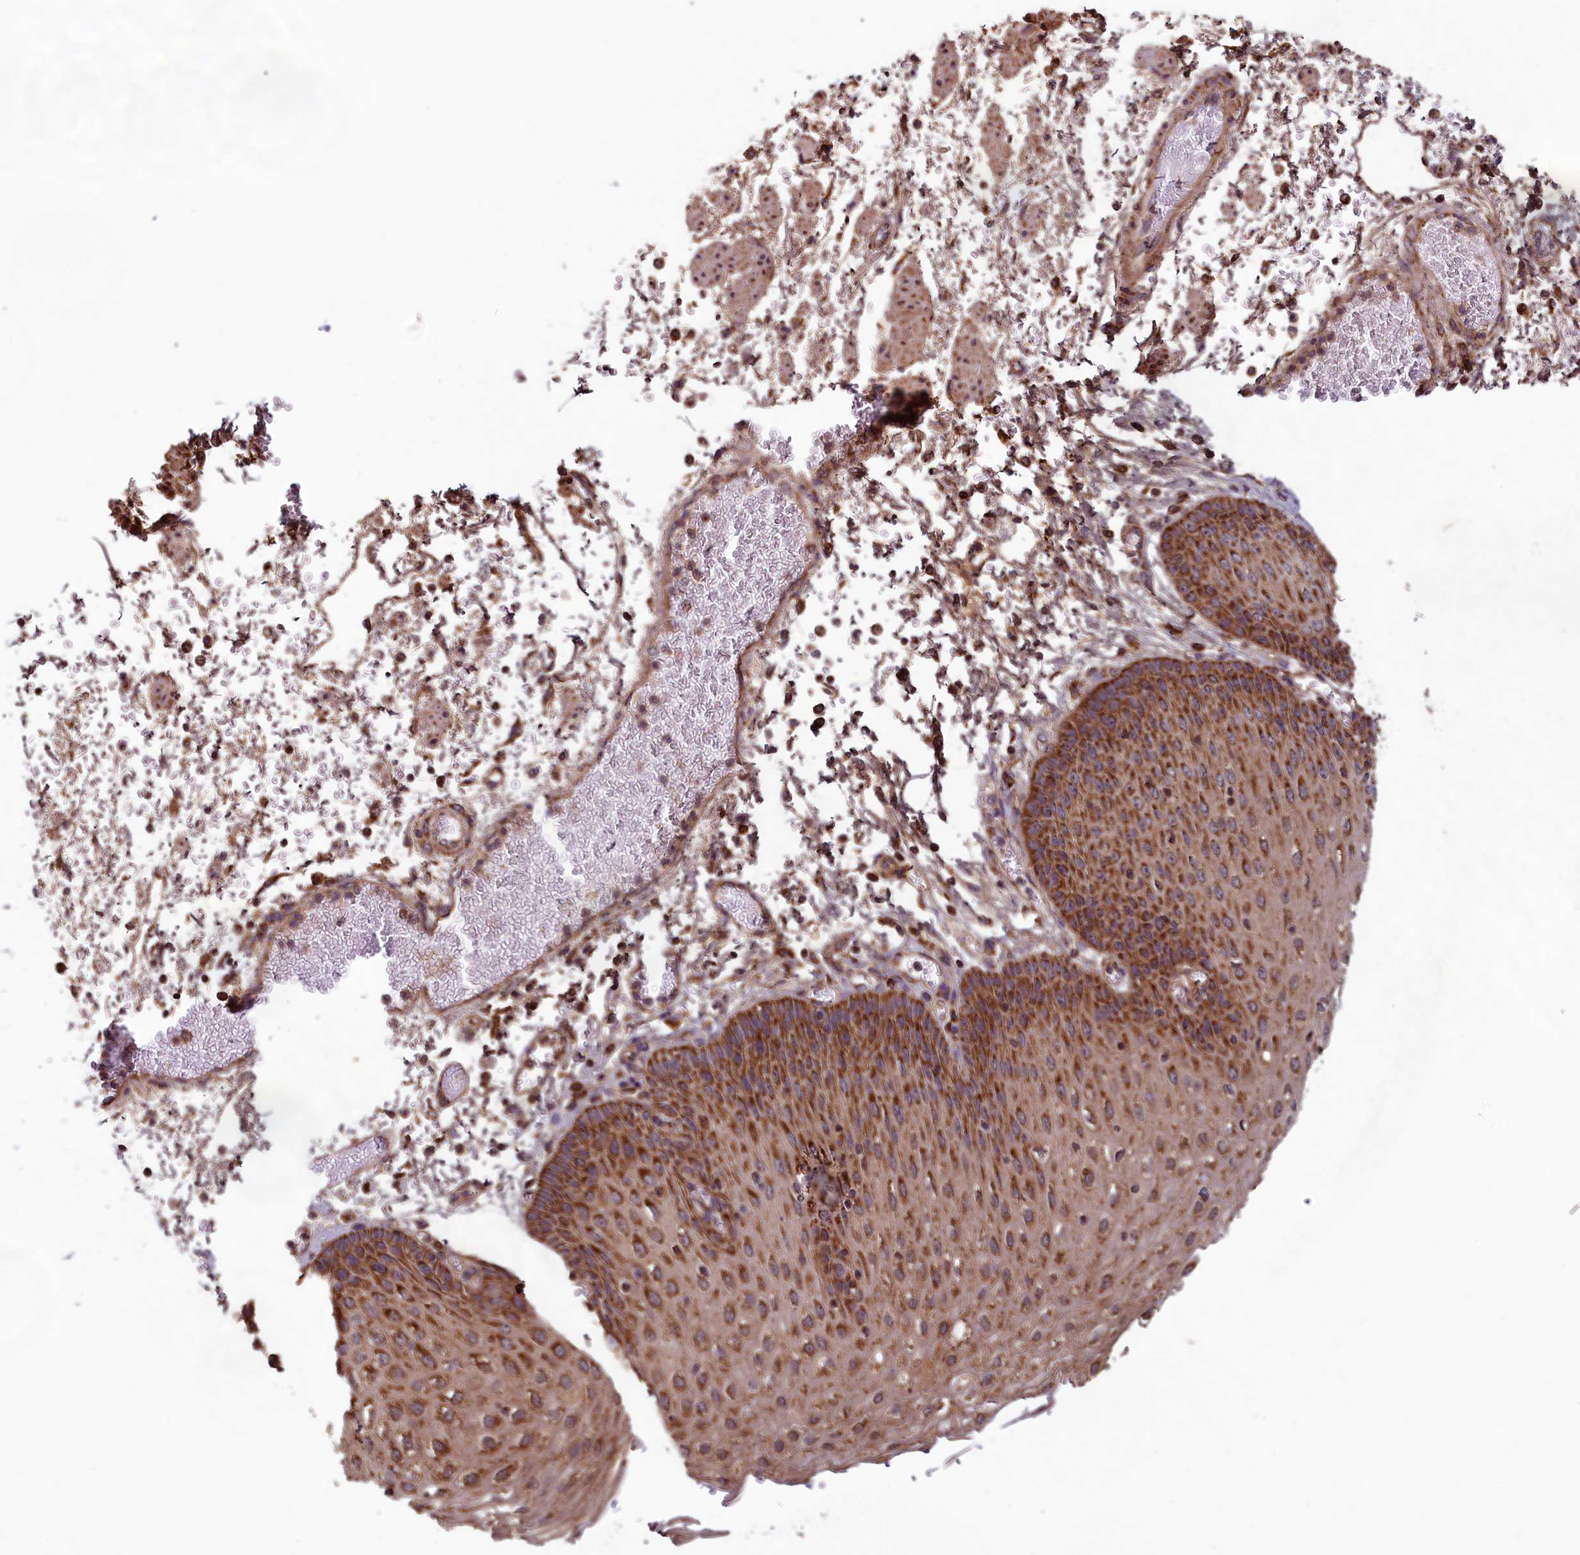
{"staining": {"intensity": "strong", "quantity": "25%-75%", "location": "cytoplasmic/membranous"}, "tissue": "esophagus", "cell_type": "Squamous epithelial cells", "image_type": "normal", "snomed": [{"axis": "morphology", "description": "Normal tissue, NOS"}, {"axis": "topography", "description": "Esophagus"}], "caption": "A brown stain shows strong cytoplasmic/membranous expression of a protein in squamous epithelial cells of normal human esophagus.", "gene": "CCDC15", "patient": {"sex": "male", "age": 81}}